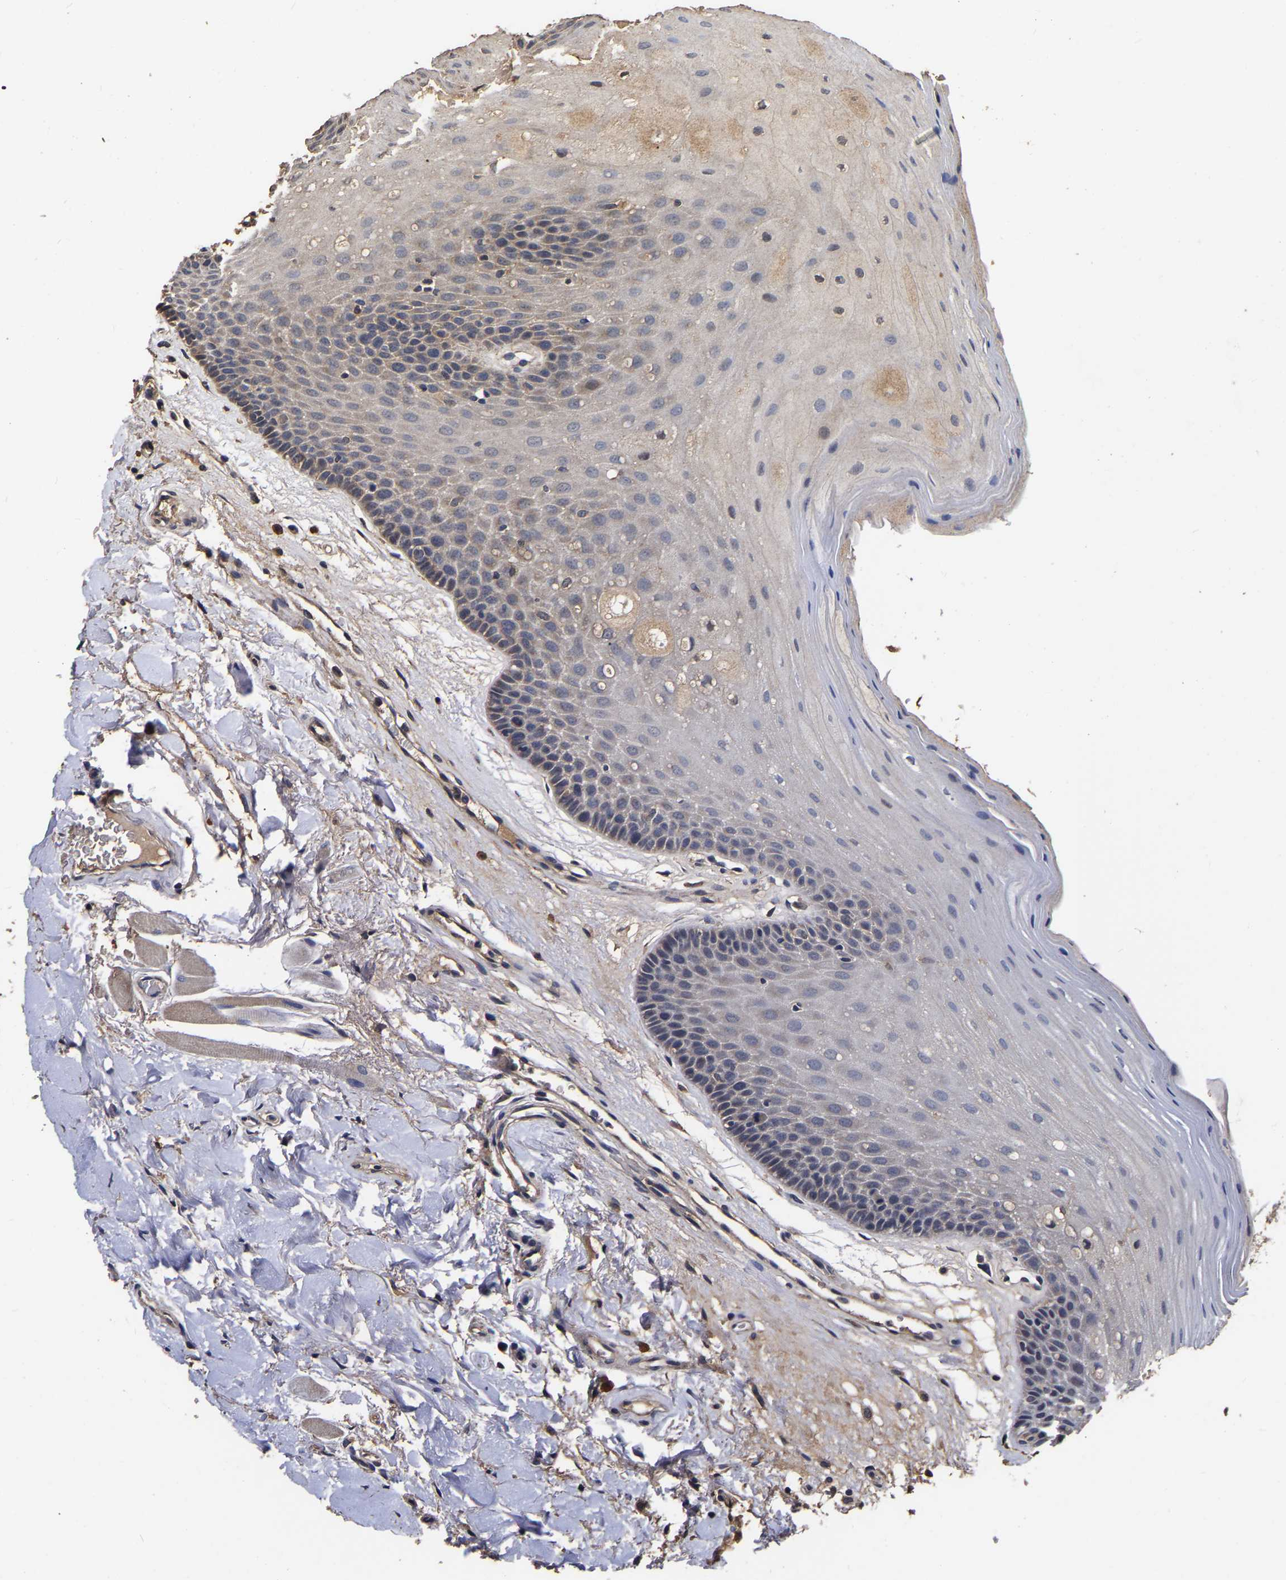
{"staining": {"intensity": "weak", "quantity": "25%-75%", "location": "cytoplasmic/membranous"}, "tissue": "oral mucosa", "cell_type": "Squamous epithelial cells", "image_type": "normal", "snomed": [{"axis": "morphology", "description": "Normal tissue, NOS"}, {"axis": "morphology", "description": "Squamous cell carcinoma, NOS"}, {"axis": "topography", "description": "Oral tissue"}, {"axis": "topography", "description": "Head-Neck"}], "caption": "High-magnification brightfield microscopy of normal oral mucosa stained with DAB (3,3'-diaminobenzidine) (brown) and counterstained with hematoxylin (blue). squamous epithelial cells exhibit weak cytoplasmic/membranous staining is appreciated in approximately25%-75% of cells. (DAB IHC with brightfield microscopy, high magnification).", "gene": "STK32C", "patient": {"sex": "male", "age": 71}}